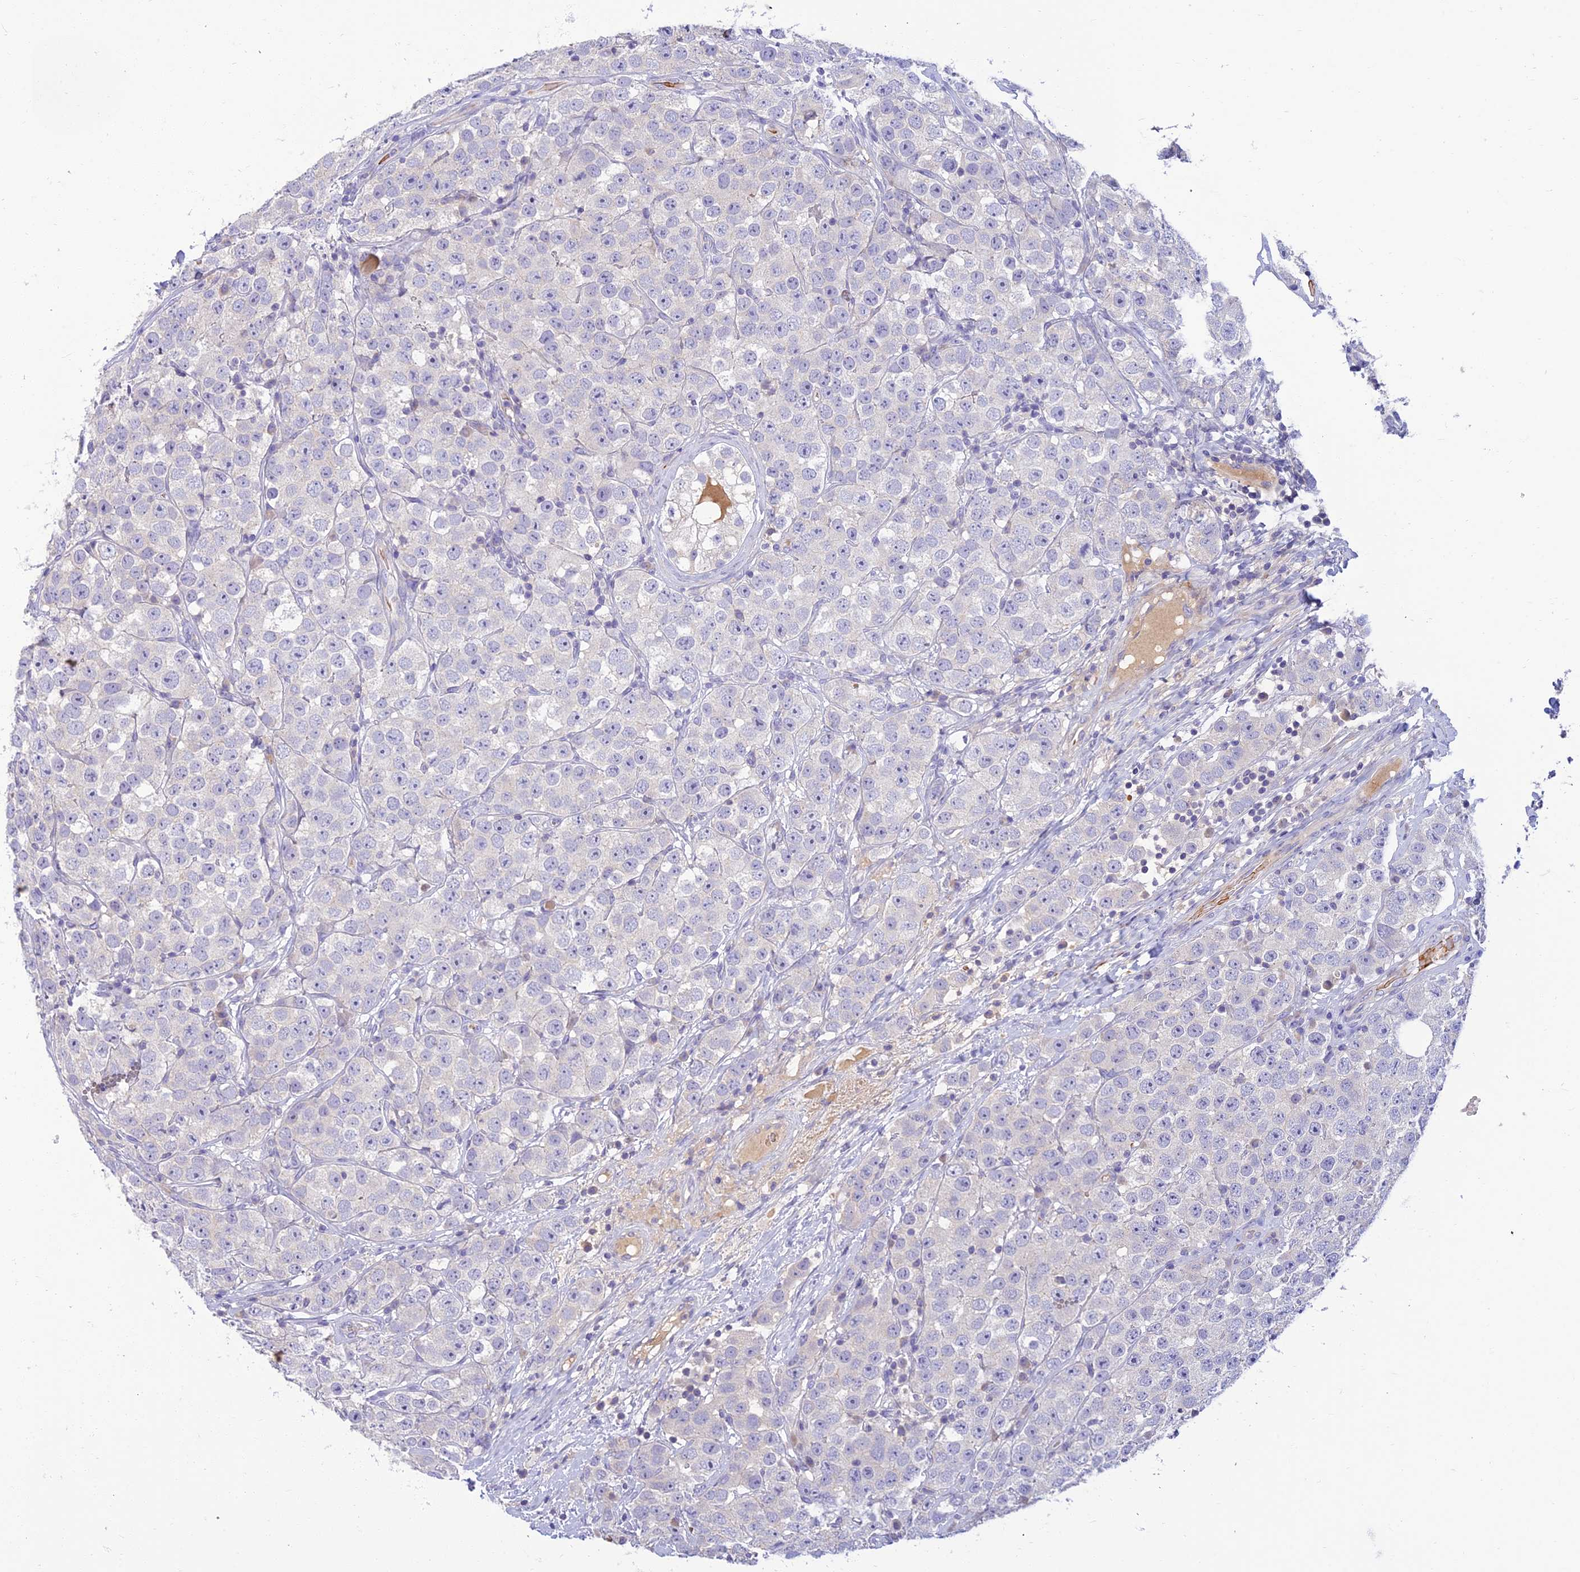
{"staining": {"intensity": "negative", "quantity": "none", "location": "none"}, "tissue": "testis cancer", "cell_type": "Tumor cells", "image_type": "cancer", "snomed": [{"axis": "morphology", "description": "Seminoma, NOS"}, {"axis": "topography", "description": "Testis"}], "caption": "Immunohistochemistry image of testis seminoma stained for a protein (brown), which demonstrates no positivity in tumor cells.", "gene": "CLIP4", "patient": {"sex": "male", "age": 28}}